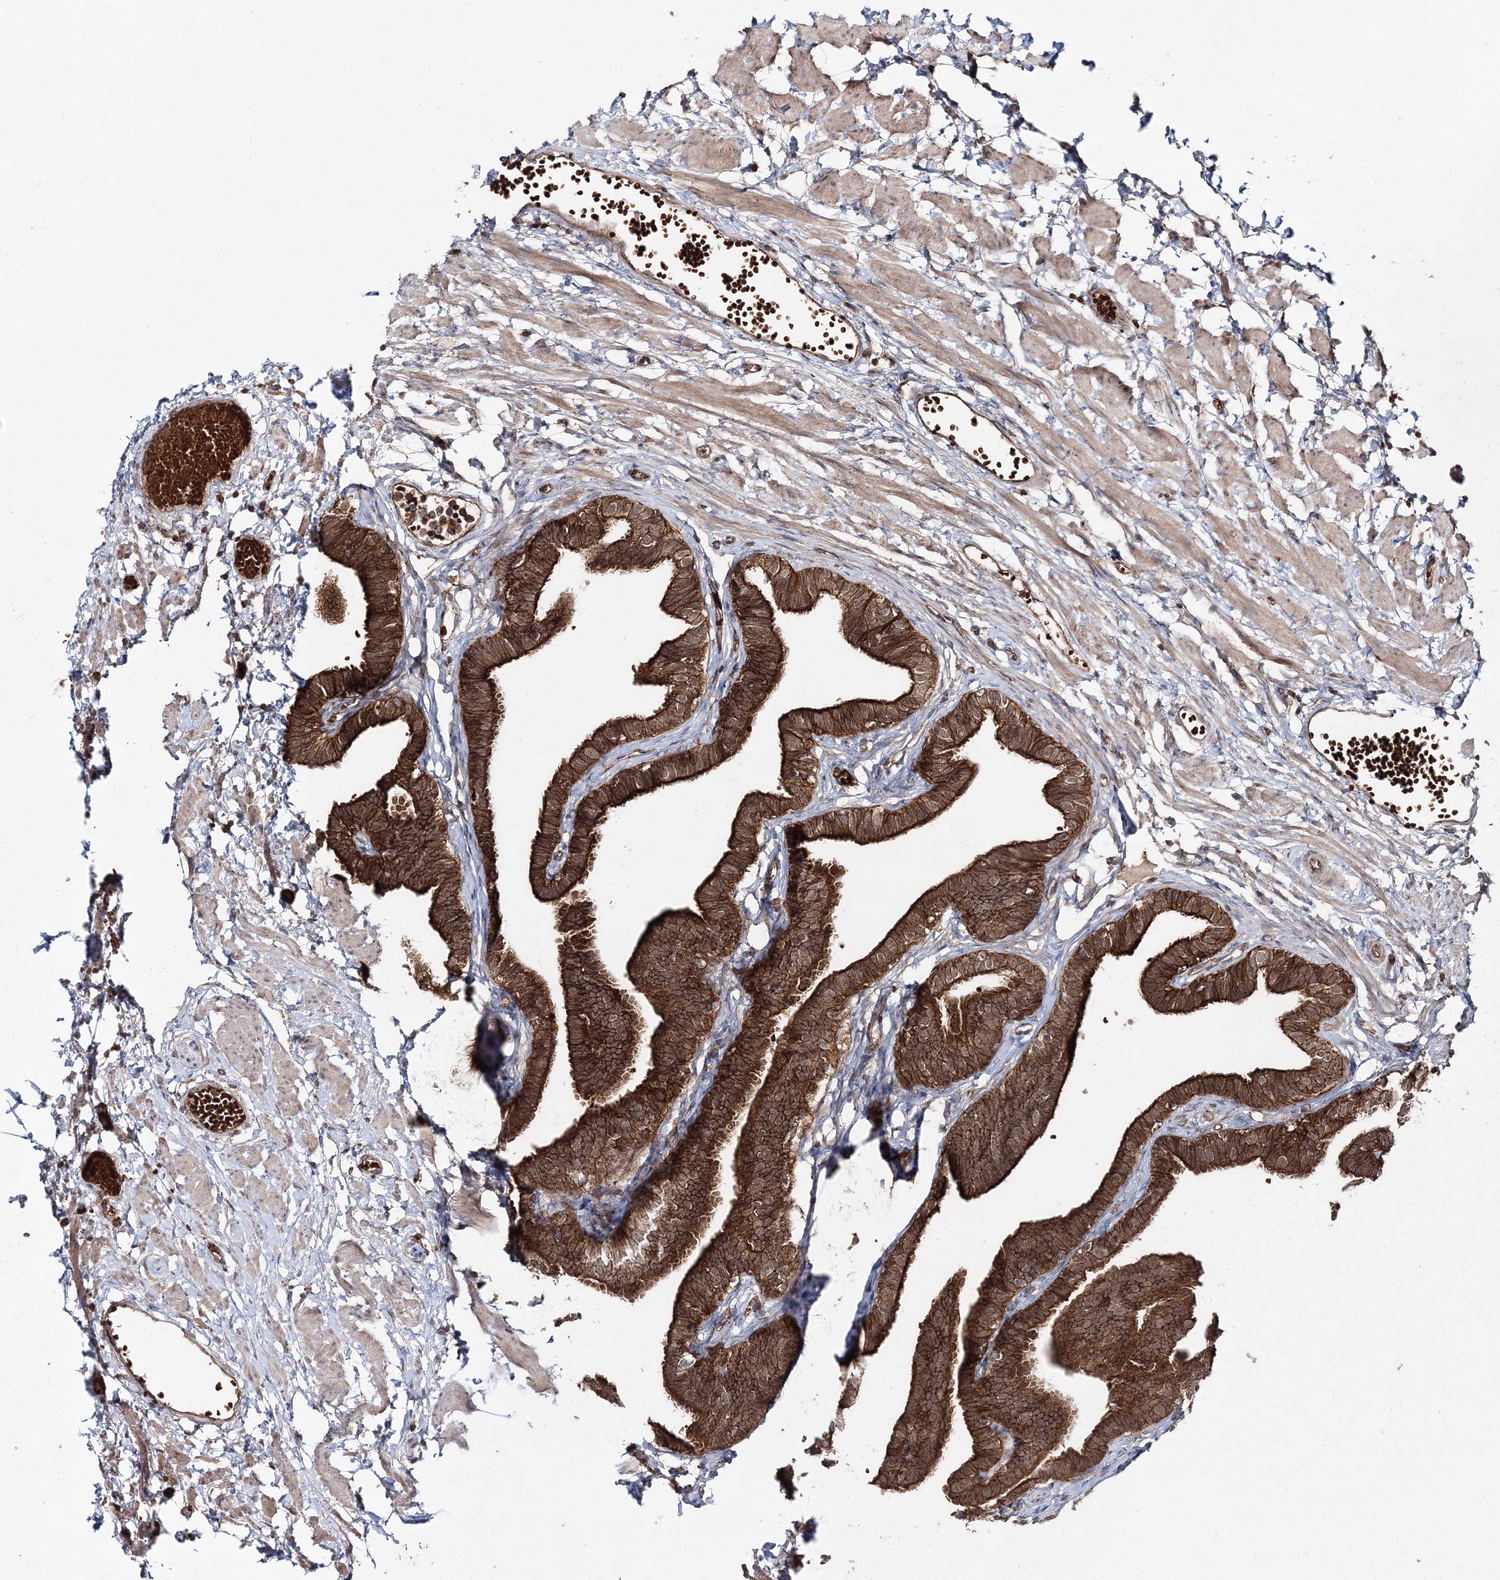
{"staining": {"intensity": "strong", "quantity": ">75%", "location": "cytoplasmic/membranous"}, "tissue": "fallopian tube", "cell_type": "Glandular cells", "image_type": "normal", "snomed": [{"axis": "morphology", "description": "Normal tissue, NOS"}, {"axis": "topography", "description": "Fallopian tube"}, {"axis": "topography", "description": "Ovary"}], "caption": "This photomicrograph reveals normal fallopian tube stained with immunohistochemistry (IHC) to label a protein in brown. The cytoplasmic/membranous of glandular cells show strong positivity for the protein. Nuclei are counter-stained blue.", "gene": "PCBD2", "patient": {"sex": "female", "age": 23}}